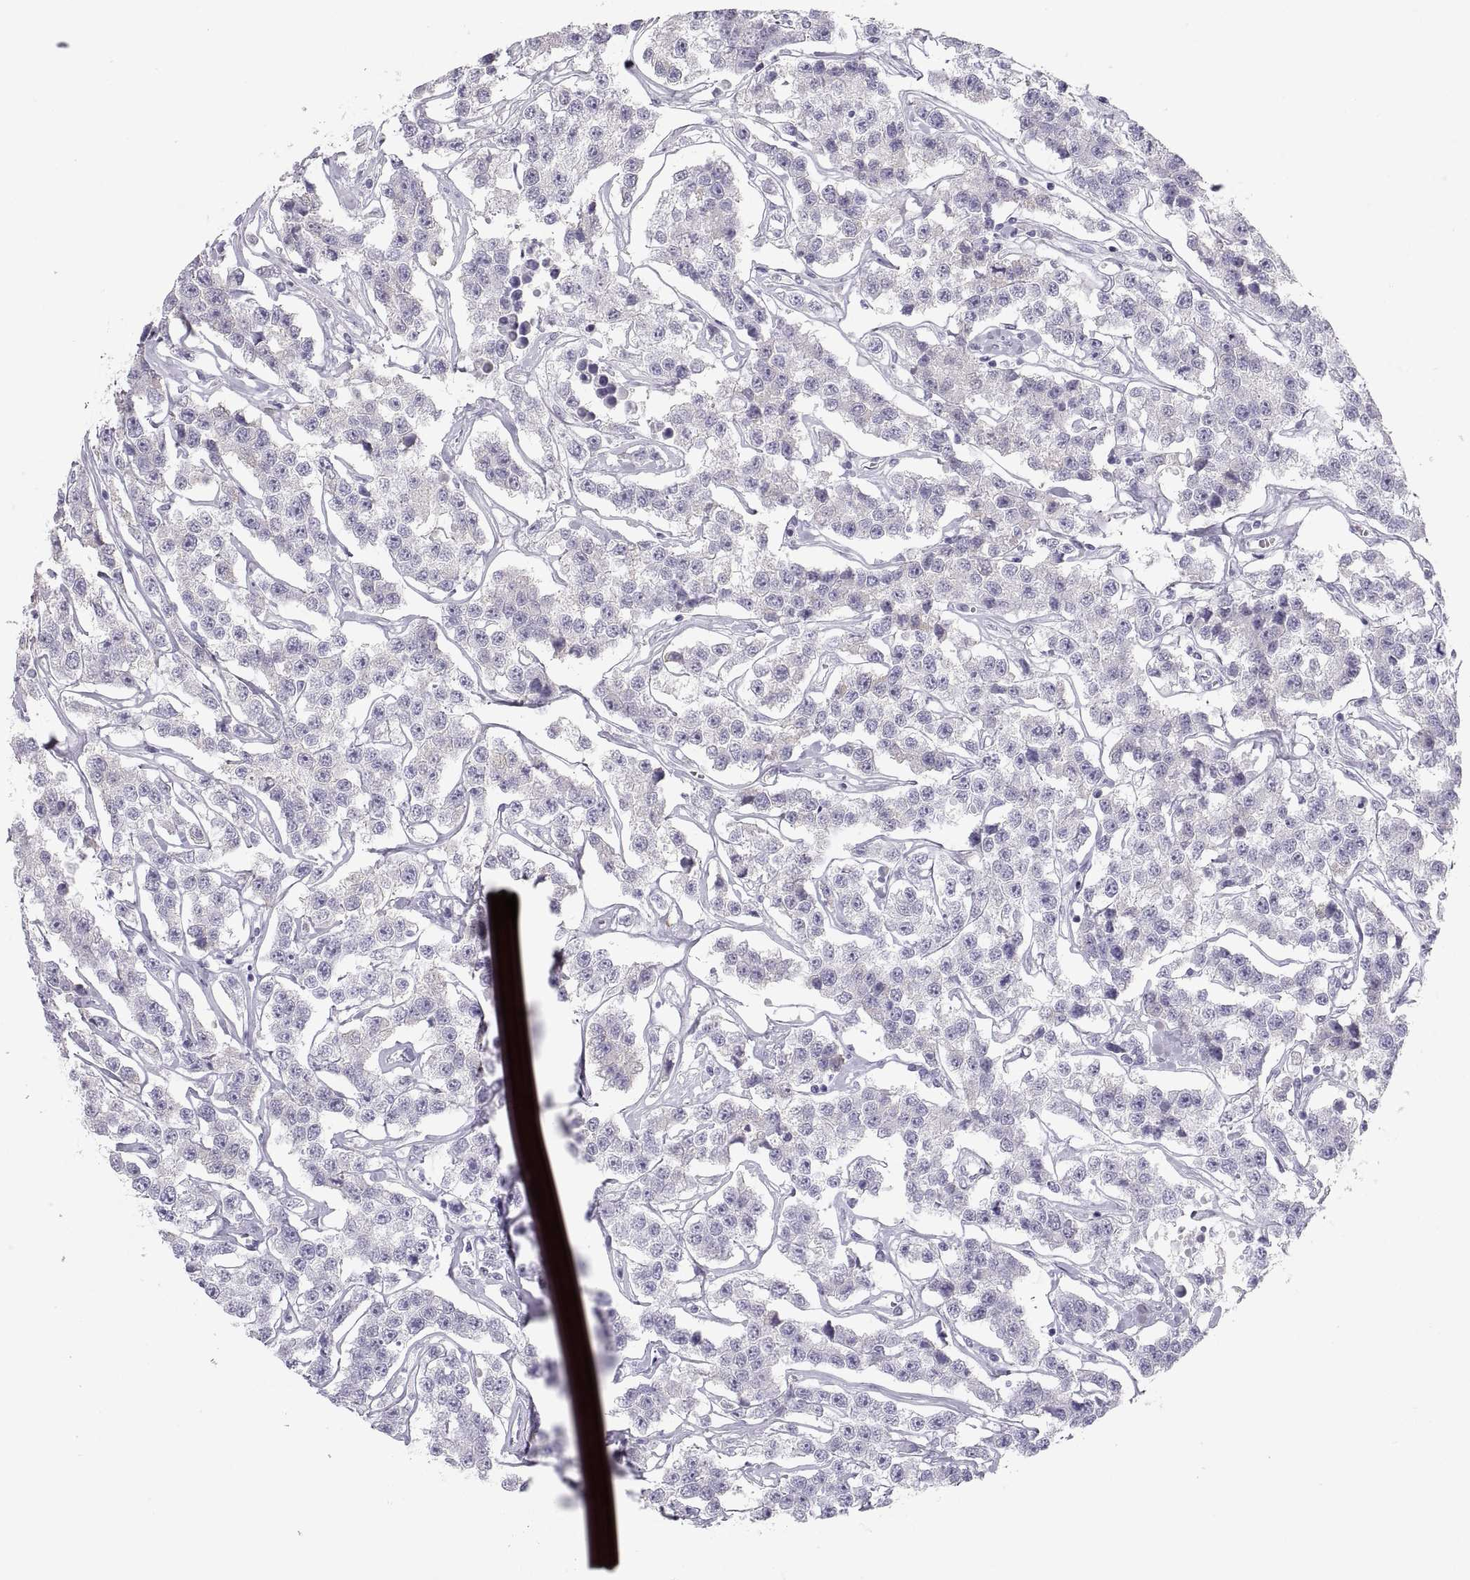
{"staining": {"intensity": "negative", "quantity": "none", "location": "none"}, "tissue": "testis cancer", "cell_type": "Tumor cells", "image_type": "cancer", "snomed": [{"axis": "morphology", "description": "Seminoma, NOS"}, {"axis": "topography", "description": "Testis"}], "caption": "Testis cancer was stained to show a protein in brown. There is no significant staining in tumor cells.", "gene": "MAGEB2", "patient": {"sex": "male", "age": 59}}